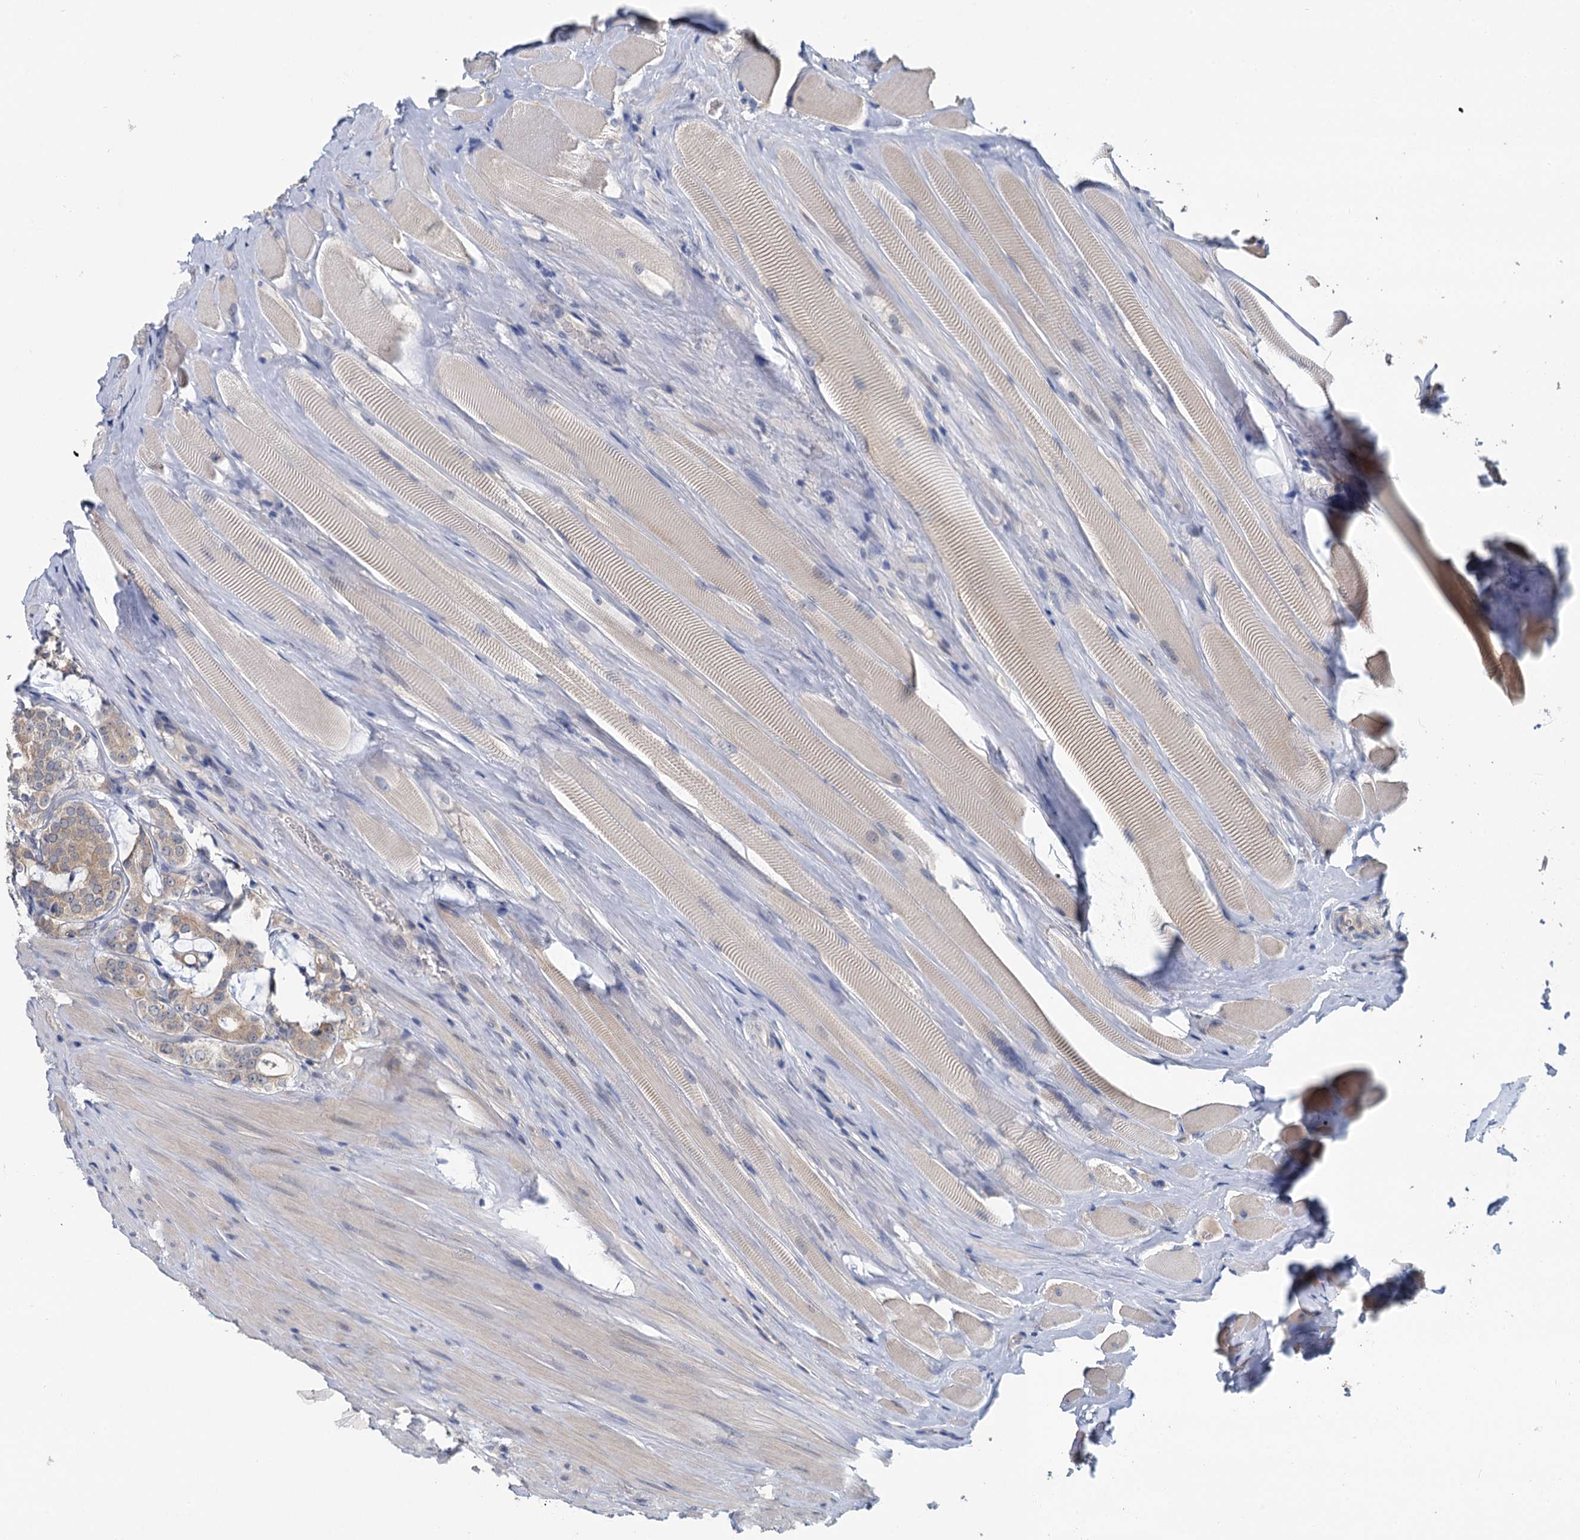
{"staining": {"intensity": "weak", "quantity": "<25%", "location": "cytoplasmic/membranous"}, "tissue": "prostate cancer", "cell_type": "Tumor cells", "image_type": "cancer", "snomed": [{"axis": "morphology", "description": "Adenocarcinoma, High grade"}, {"axis": "topography", "description": "Prostate"}], "caption": "This is a micrograph of IHC staining of prostate adenocarcinoma (high-grade), which shows no staining in tumor cells.", "gene": "ANKRD42", "patient": {"sex": "male", "age": 63}}